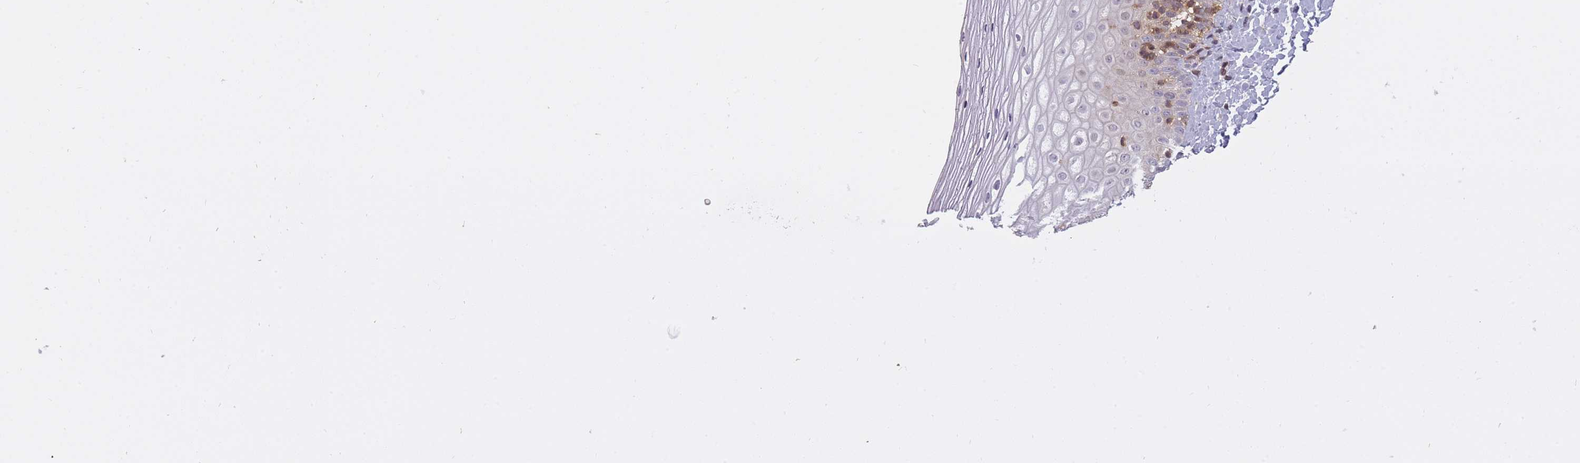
{"staining": {"intensity": "weak", "quantity": "<25%", "location": "cytoplasmic/membranous,nuclear"}, "tissue": "vagina", "cell_type": "Squamous epithelial cells", "image_type": "normal", "snomed": [{"axis": "morphology", "description": "Normal tissue, NOS"}, {"axis": "topography", "description": "Vagina"}], "caption": "The immunohistochemistry histopathology image has no significant staining in squamous epithelial cells of vagina.", "gene": "CXorf38", "patient": {"sex": "female", "age": 65}}